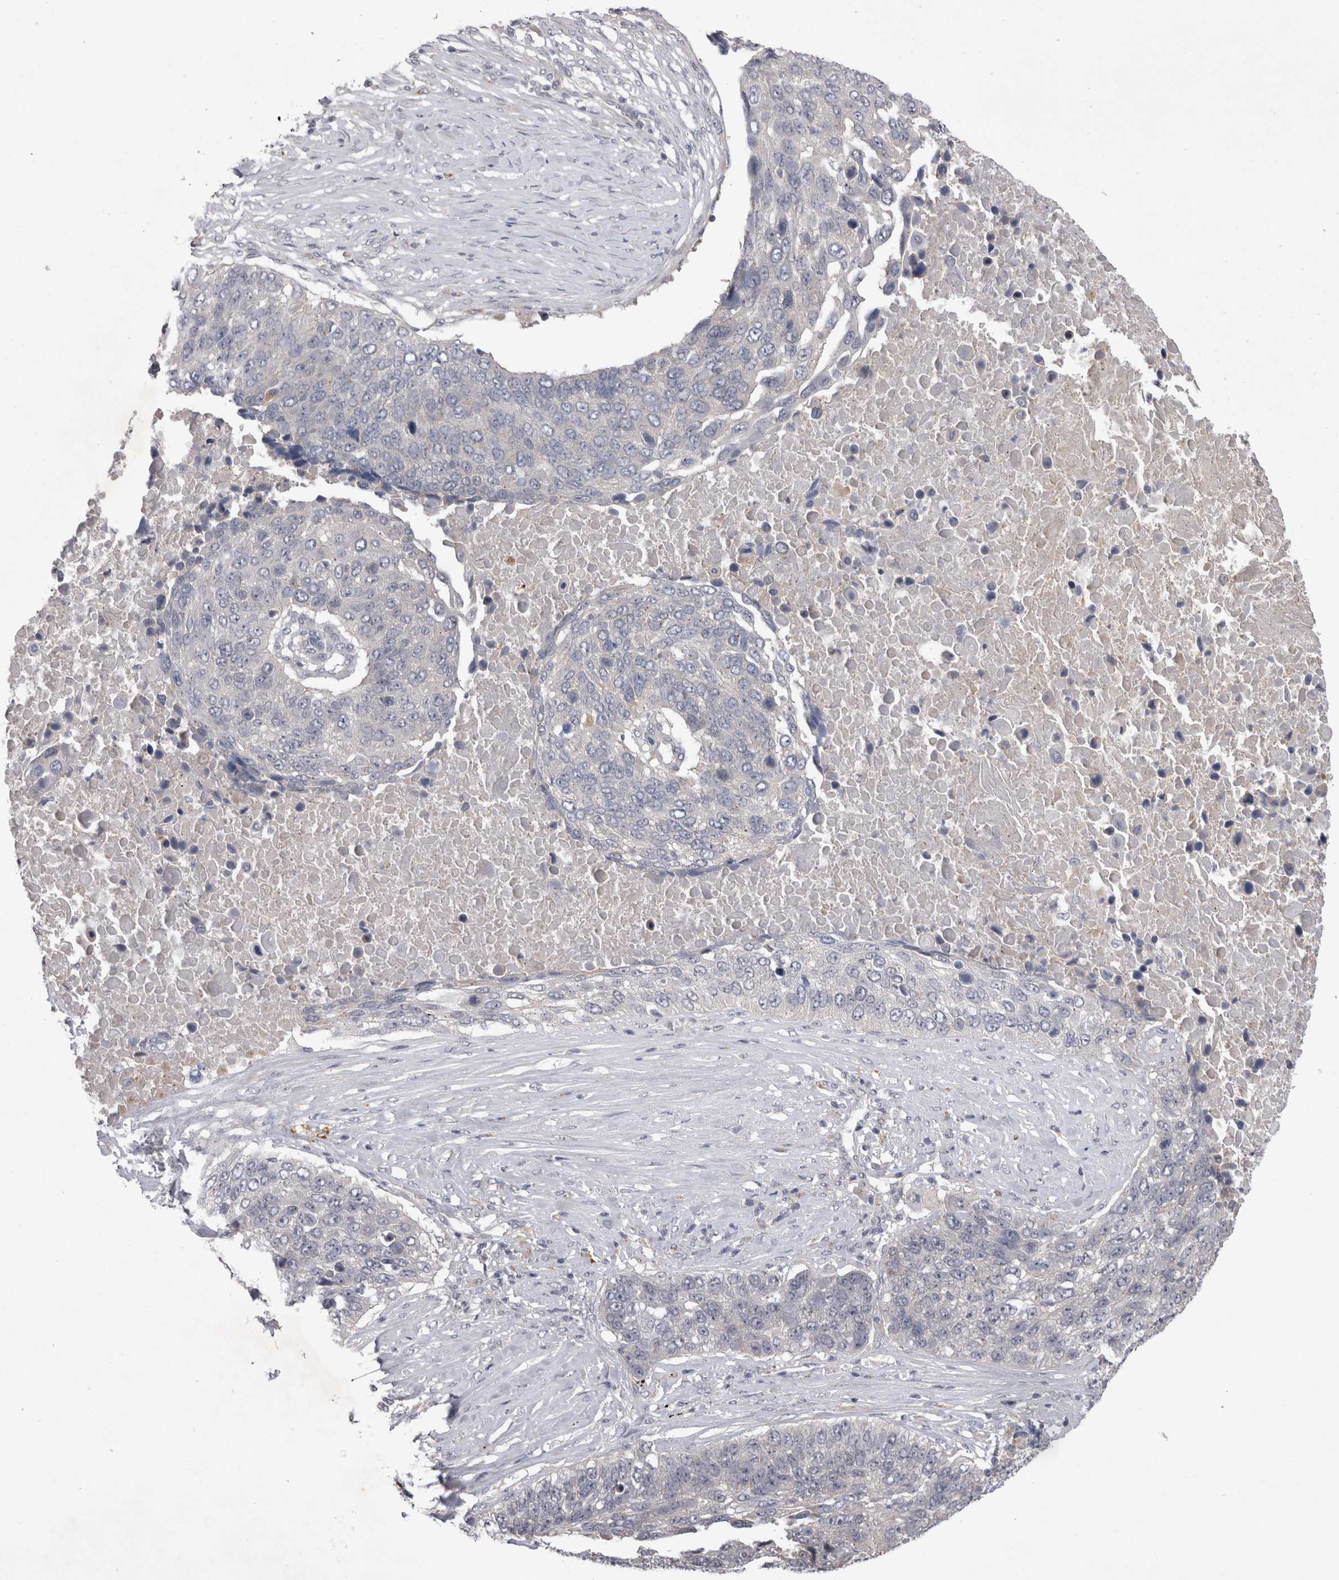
{"staining": {"intensity": "negative", "quantity": "none", "location": "none"}, "tissue": "lung cancer", "cell_type": "Tumor cells", "image_type": "cancer", "snomed": [{"axis": "morphology", "description": "Squamous cell carcinoma, NOS"}, {"axis": "topography", "description": "Lung"}], "caption": "This is an immunohistochemistry (IHC) photomicrograph of lung squamous cell carcinoma. There is no staining in tumor cells.", "gene": "CTBS", "patient": {"sex": "male", "age": 66}}